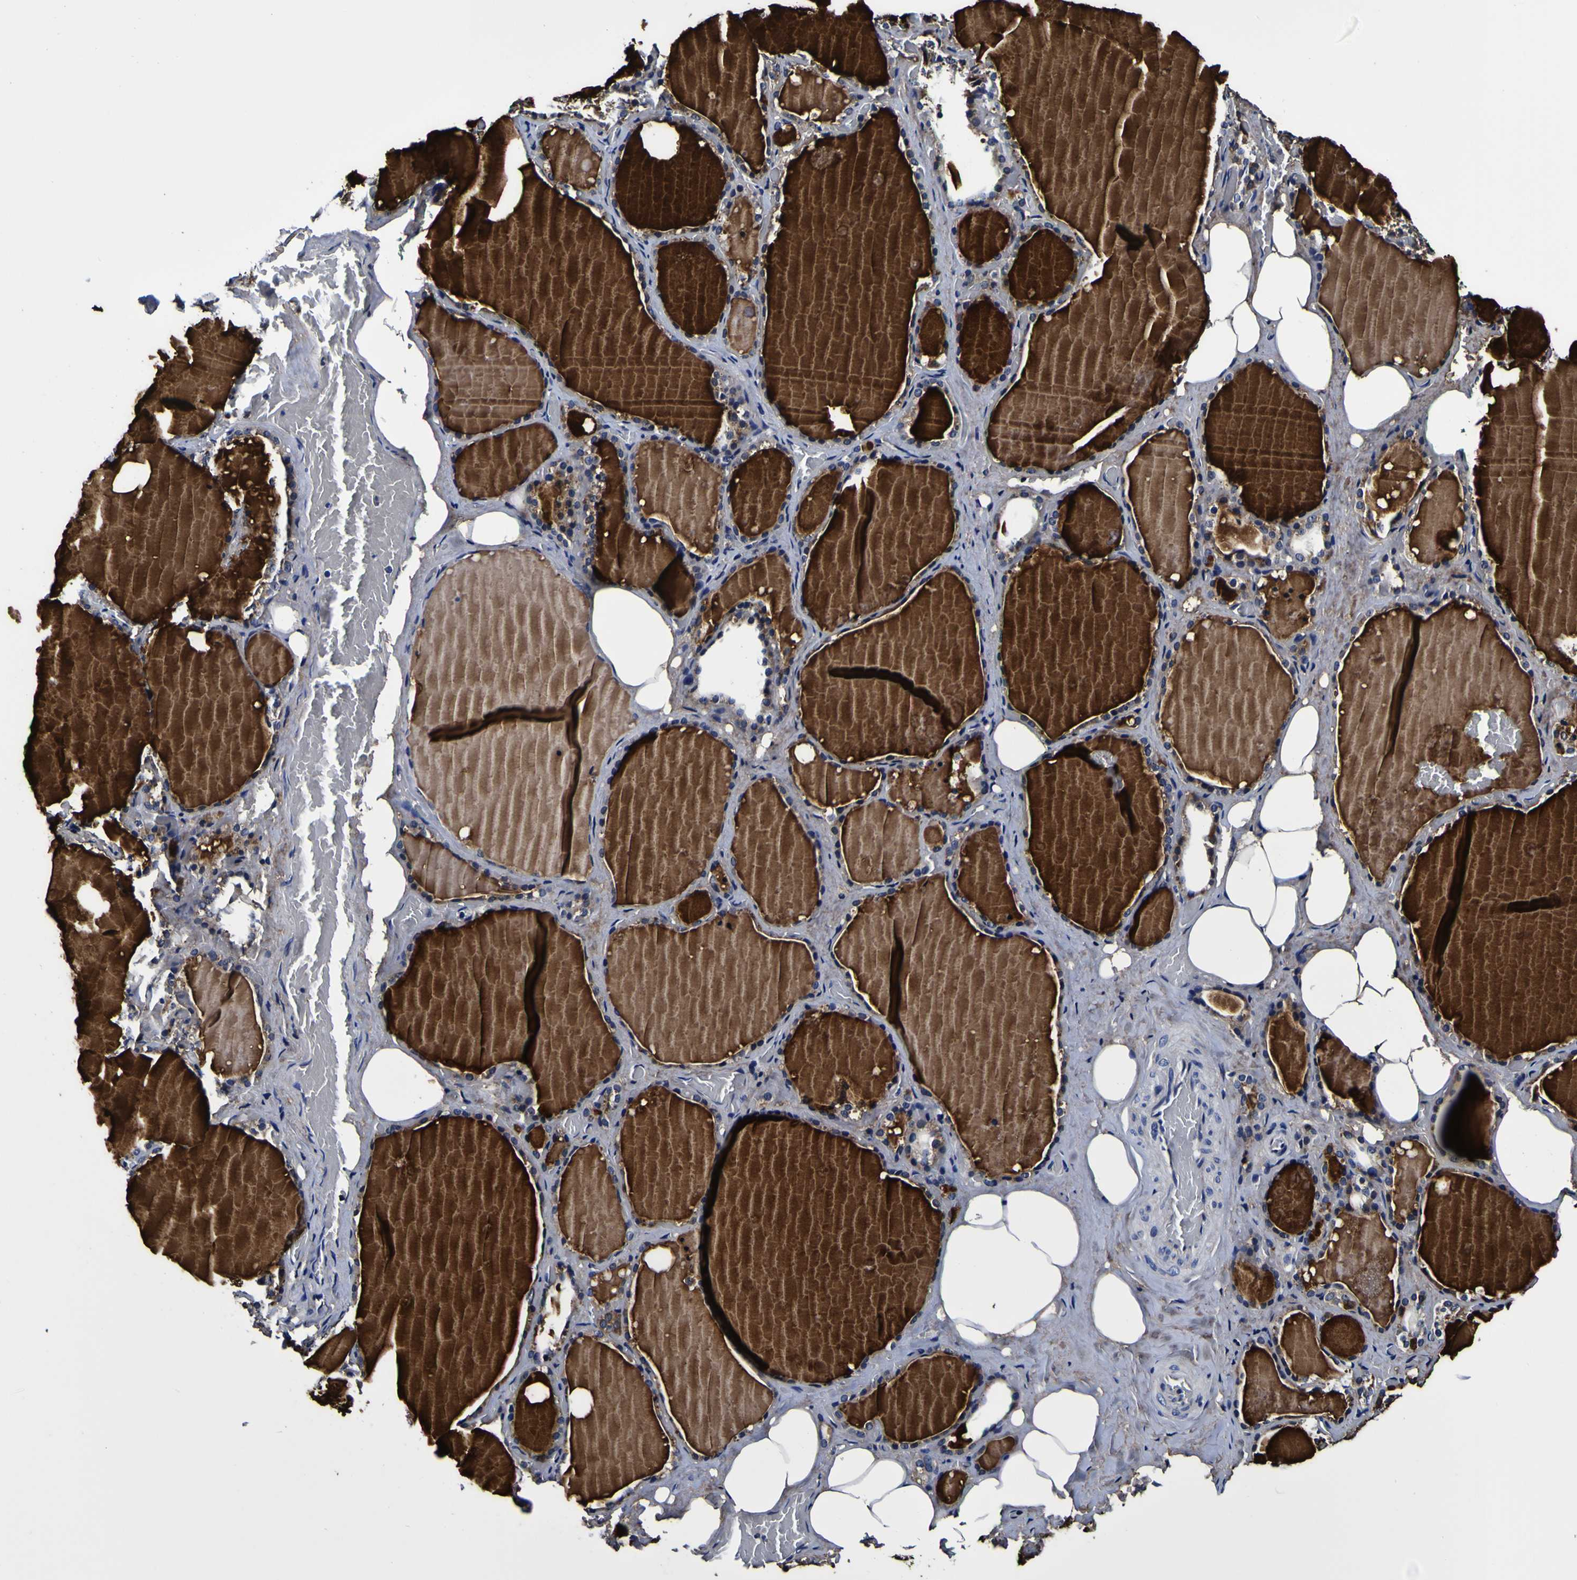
{"staining": {"intensity": "weak", "quantity": ">75%", "location": "cytoplasmic/membranous"}, "tissue": "thyroid gland", "cell_type": "Glandular cells", "image_type": "normal", "snomed": [{"axis": "morphology", "description": "Normal tissue, NOS"}, {"axis": "topography", "description": "Thyroid gland"}], "caption": "Glandular cells display low levels of weak cytoplasmic/membranous positivity in about >75% of cells in normal human thyroid gland.", "gene": "GPX1", "patient": {"sex": "male", "age": 61}}